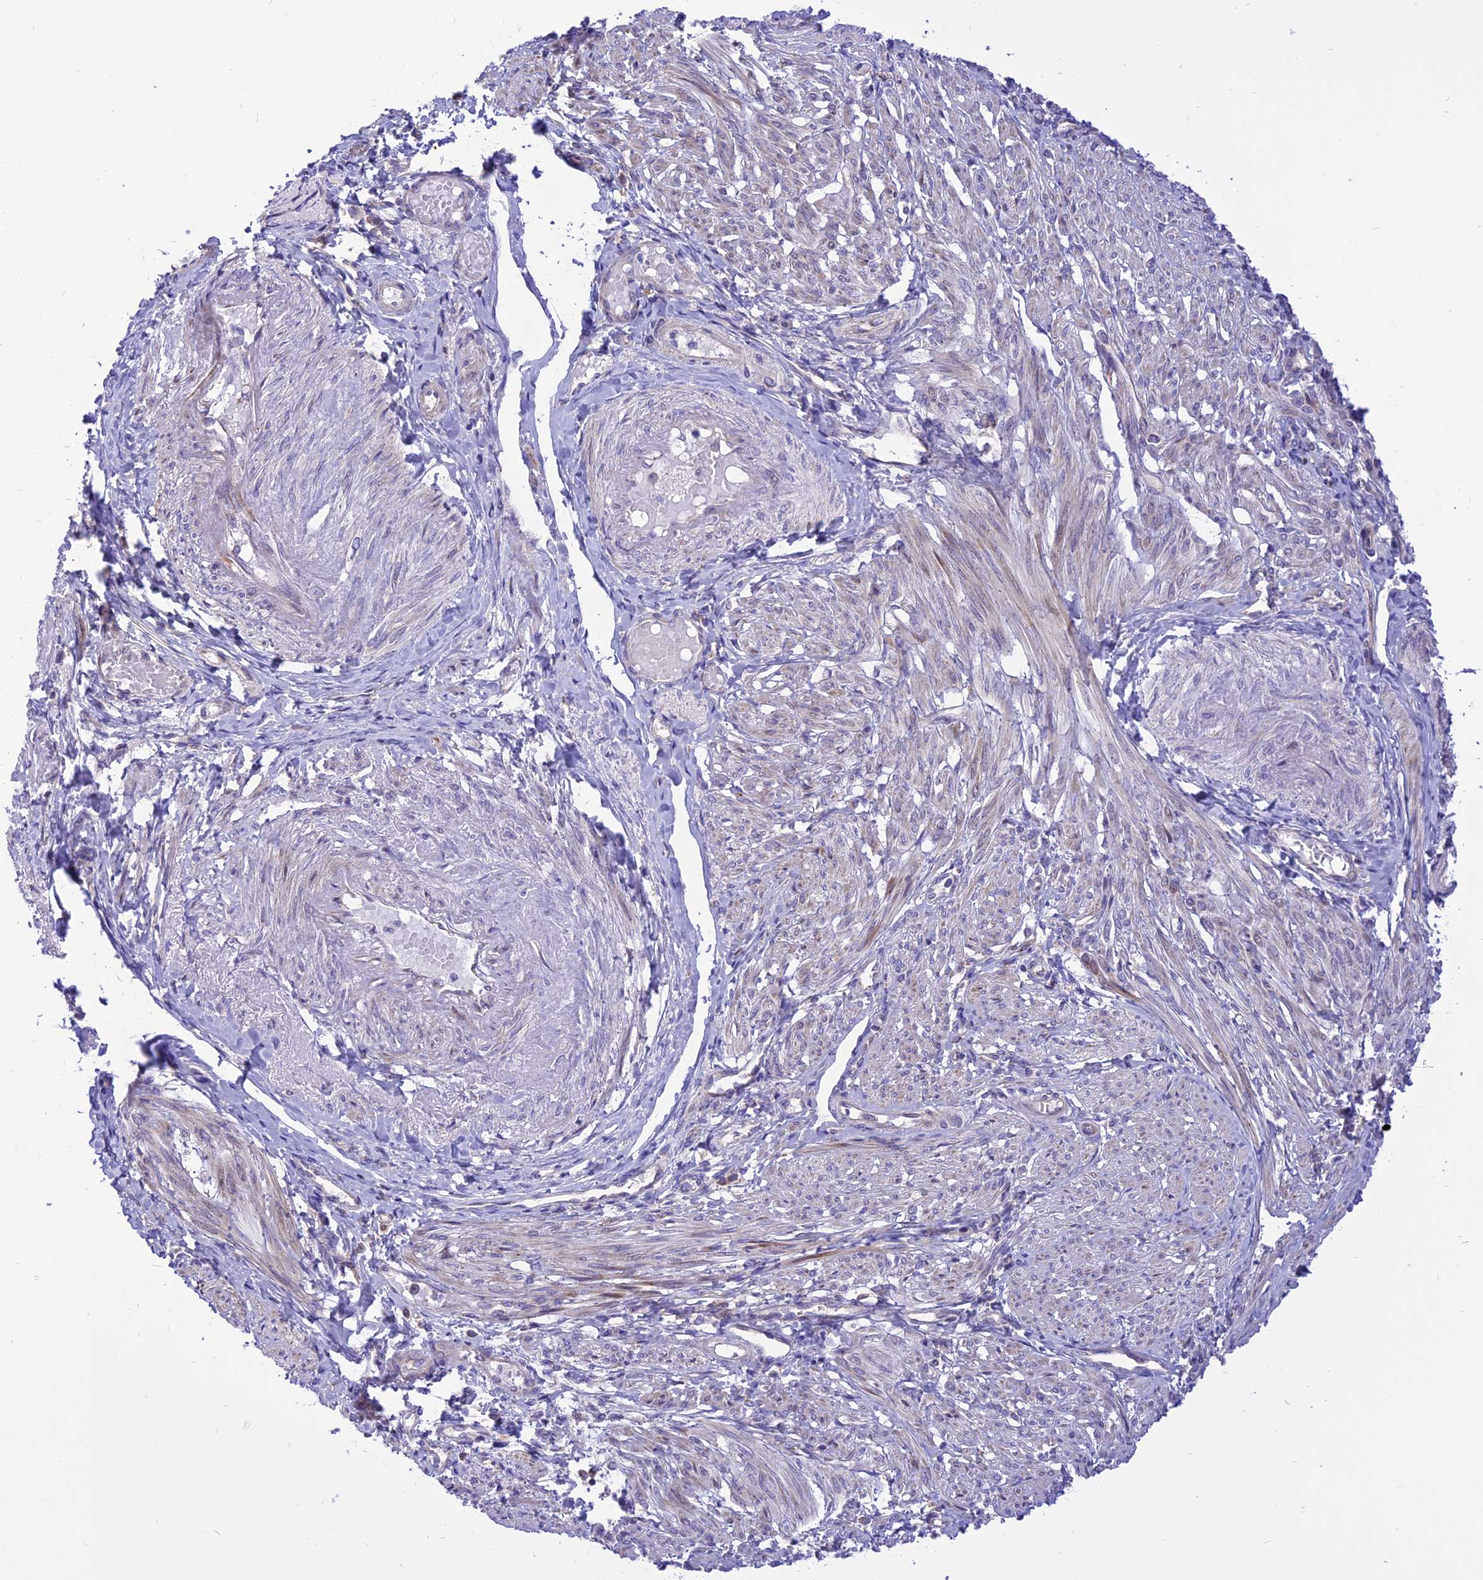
{"staining": {"intensity": "negative", "quantity": "none", "location": "none"}, "tissue": "smooth muscle", "cell_type": "Smooth muscle cells", "image_type": "normal", "snomed": [{"axis": "morphology", "description": "Normal tissue, NOS"}, {"axis": "topography", "description": "Smooth muscle"}], "caption": "An immunohistochemistry (IHC) micrograph of benign smooth muscle is shown. There is no staining in smooth muscle cells of smooth muscle.", "gene": "ARMCX6", "patient": {"sex": "female", "age": 39}}